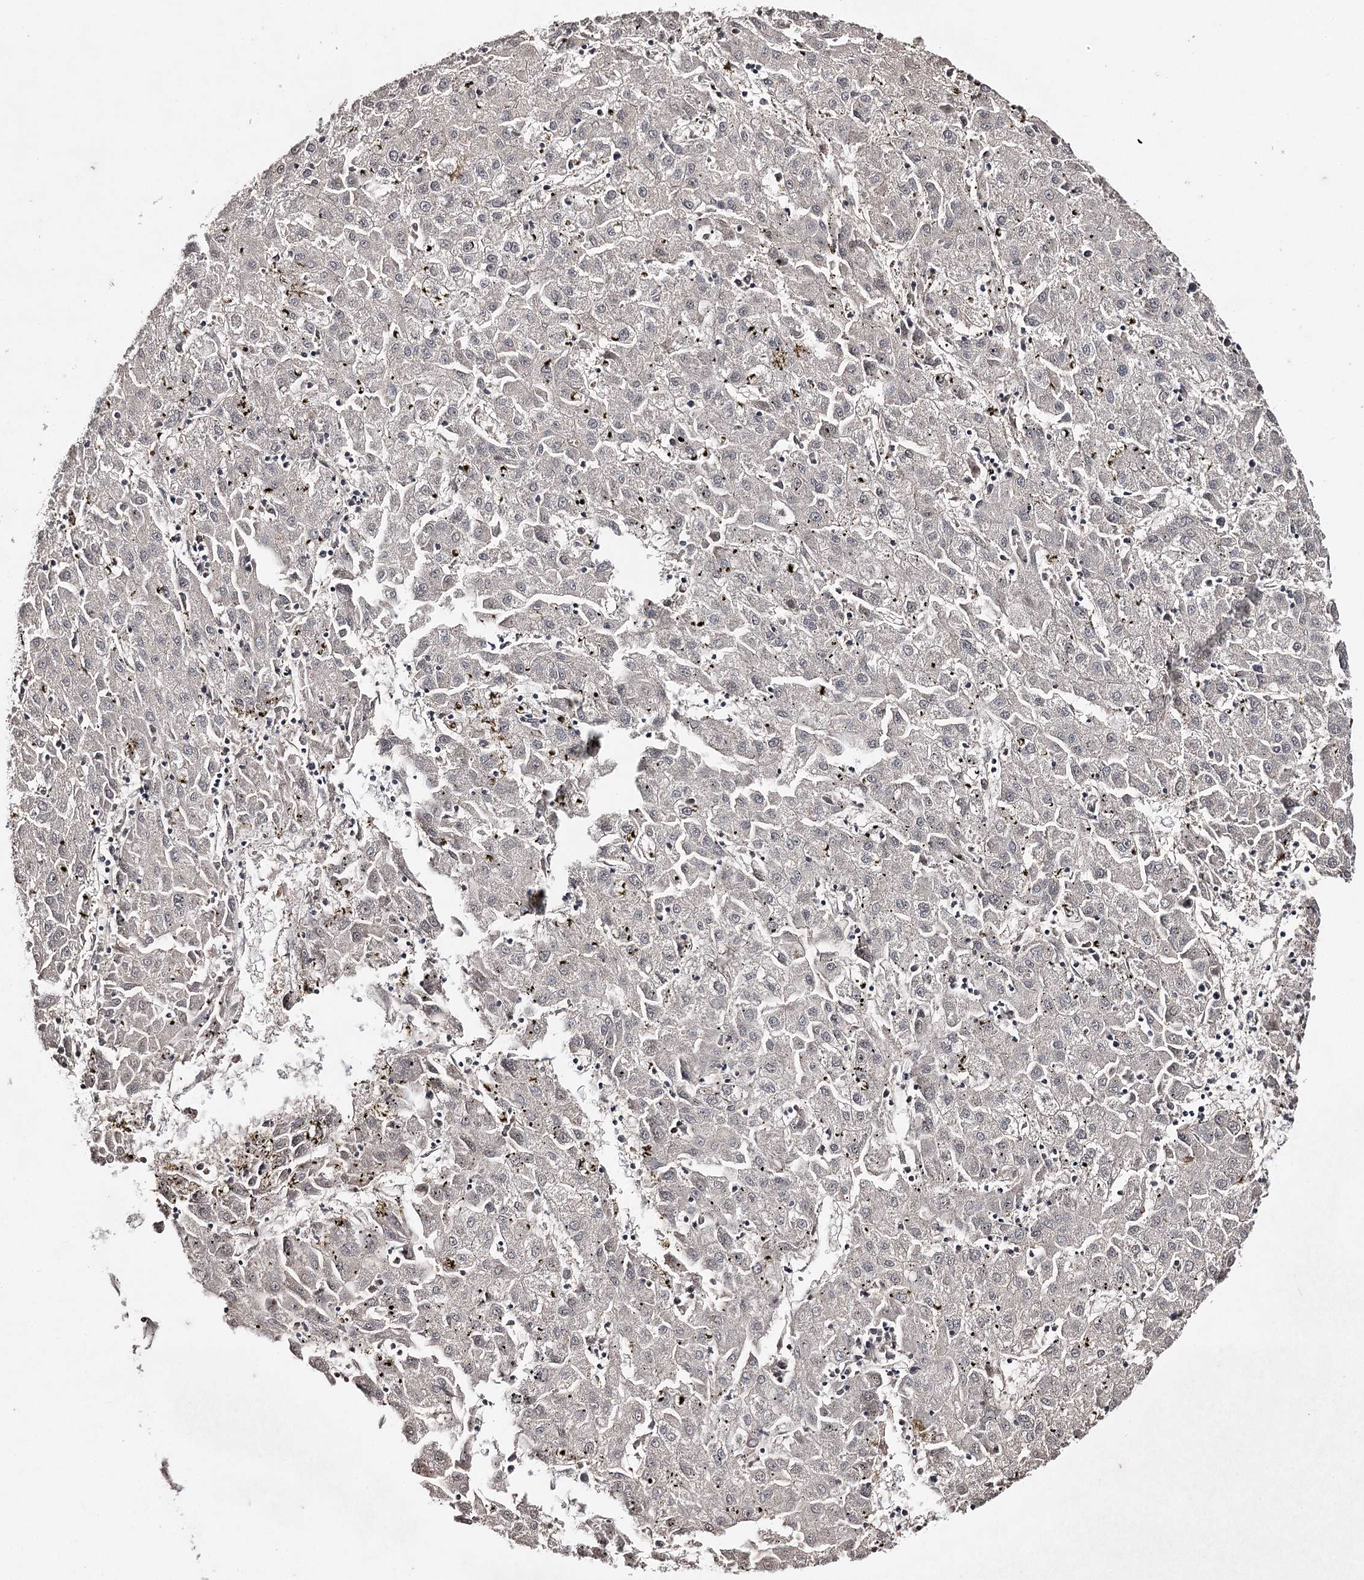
{"staining": {"intensity": "negative", "quantity": "none", "location": "none"}, "tissue": "liver cancer", "cell_type": "Tumor cells", "image_type": "cancer", "snomed": [{"axis": "morphology", "description": "Carcinoma, Hepatocellular, NOS"}, {"axis": "topography", "description": "Liver"}], "caption": "A histopathology image of human liver cancer (hepatocellular carcinoma) is negative for staining in tumor cells. Brightfield microscopy of immunohistochemistry stained with DAB (3,3'-diaminobenzidine) (brown) and hematoxylin (blue), captured at high magnification.", "gene": "SYNGR3", "patient": {"sex": "male", "age": 72}}